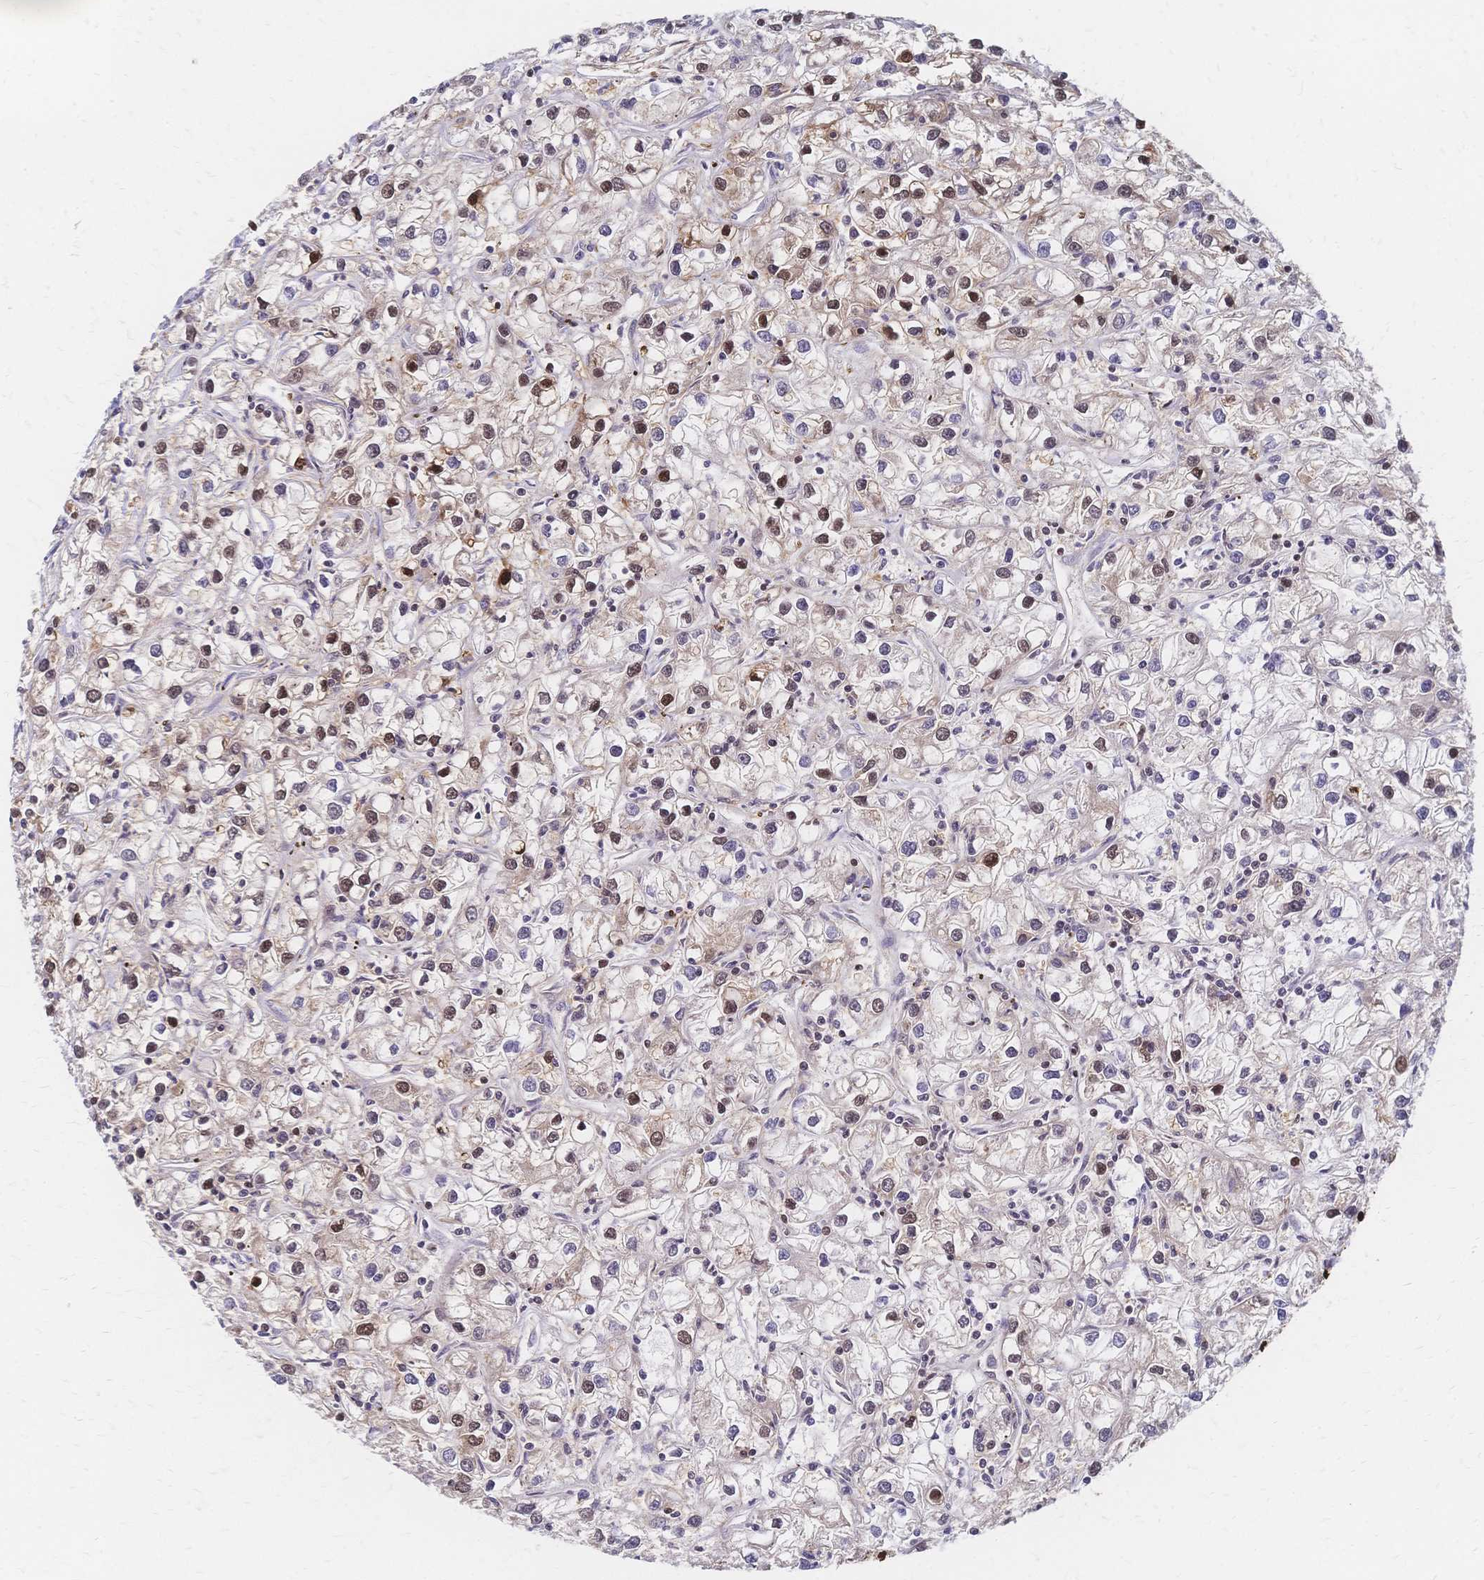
{"staining": {"intensity": "strong", "quantity": "25%-75%", "location": "nuclear"}, "tissue": "renal cancer", "cell_type": "Tumor cells", "image_type": "cancer", "snomed": [{"axis": "morphology", "description": "Adenocarcinoma, NOS"}, {"axis": "topography", "description": "Kidney"}], "caption": "Protein analysis of renal adenocarcinoma tissue demonstrates strong nuclear staining in approximately 25%-75% of tumor cells.", "gene": "HDGF", "patient": {"sex": "female", "age": 59}}